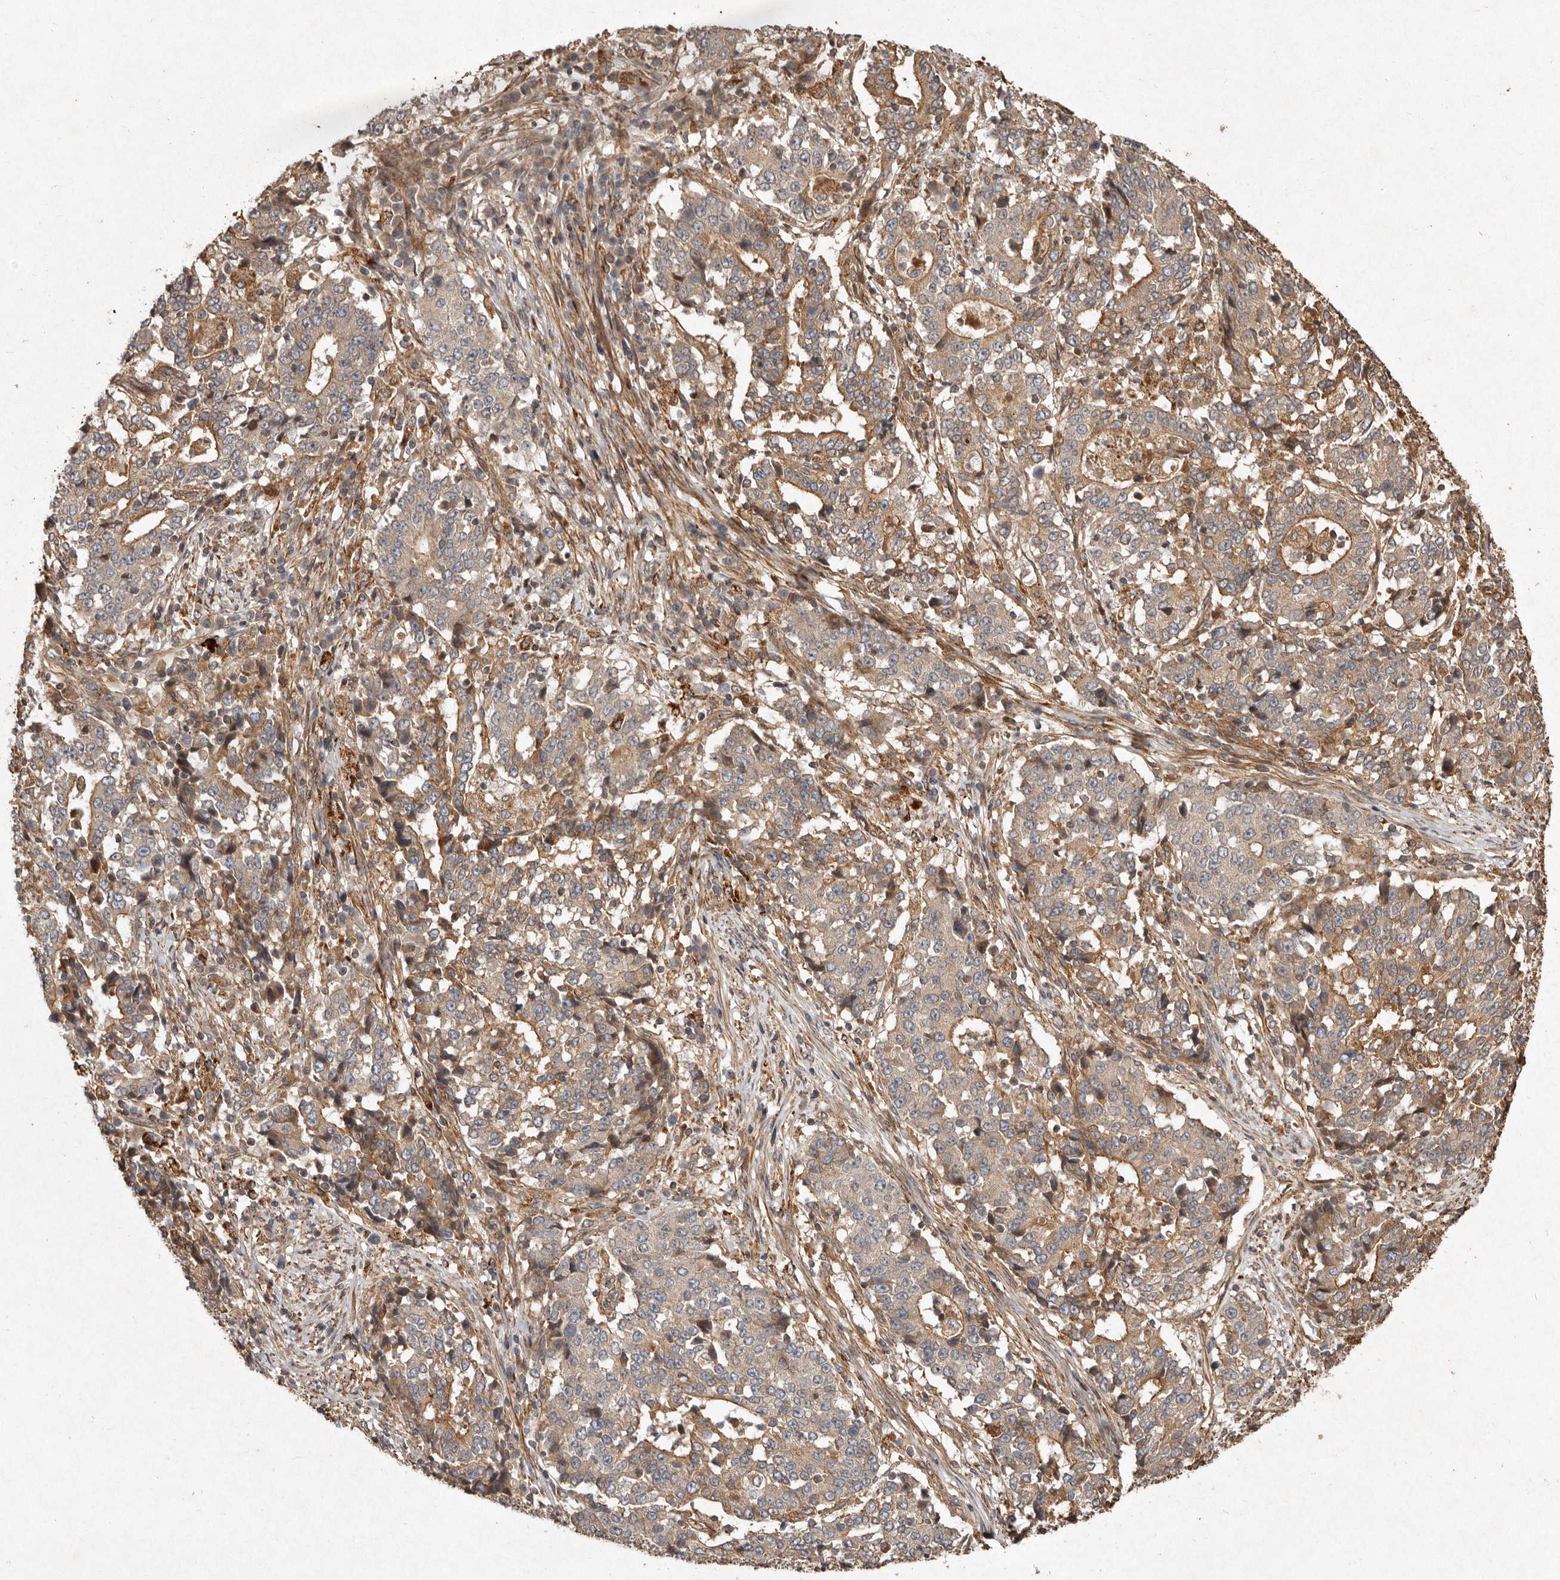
{"staining": {"intensity": "moderate", "quantity": "25%-75%", "location": "cytoplasmic/membranous"}, "tissue": "stomach cancer", "cell_type": "Tumor cells", "image_type": "cancer", "snomed": [{"axis": "morphology", "description": "Adenocarcinoma, NOS"}, {"axis": "topography", "description": "Stomach"}], "caption": "Protein expression analysis of human adenocarcinoma (stomach) reveals moderate cytoplasmic/membranous staining in approximately 25%-75% of tumor cells. The protein of interest is shown in brown color, while the nuclei are stained blue.", "gene": "SEMA3A", "patient": {"sex": "male", "age": 59}}